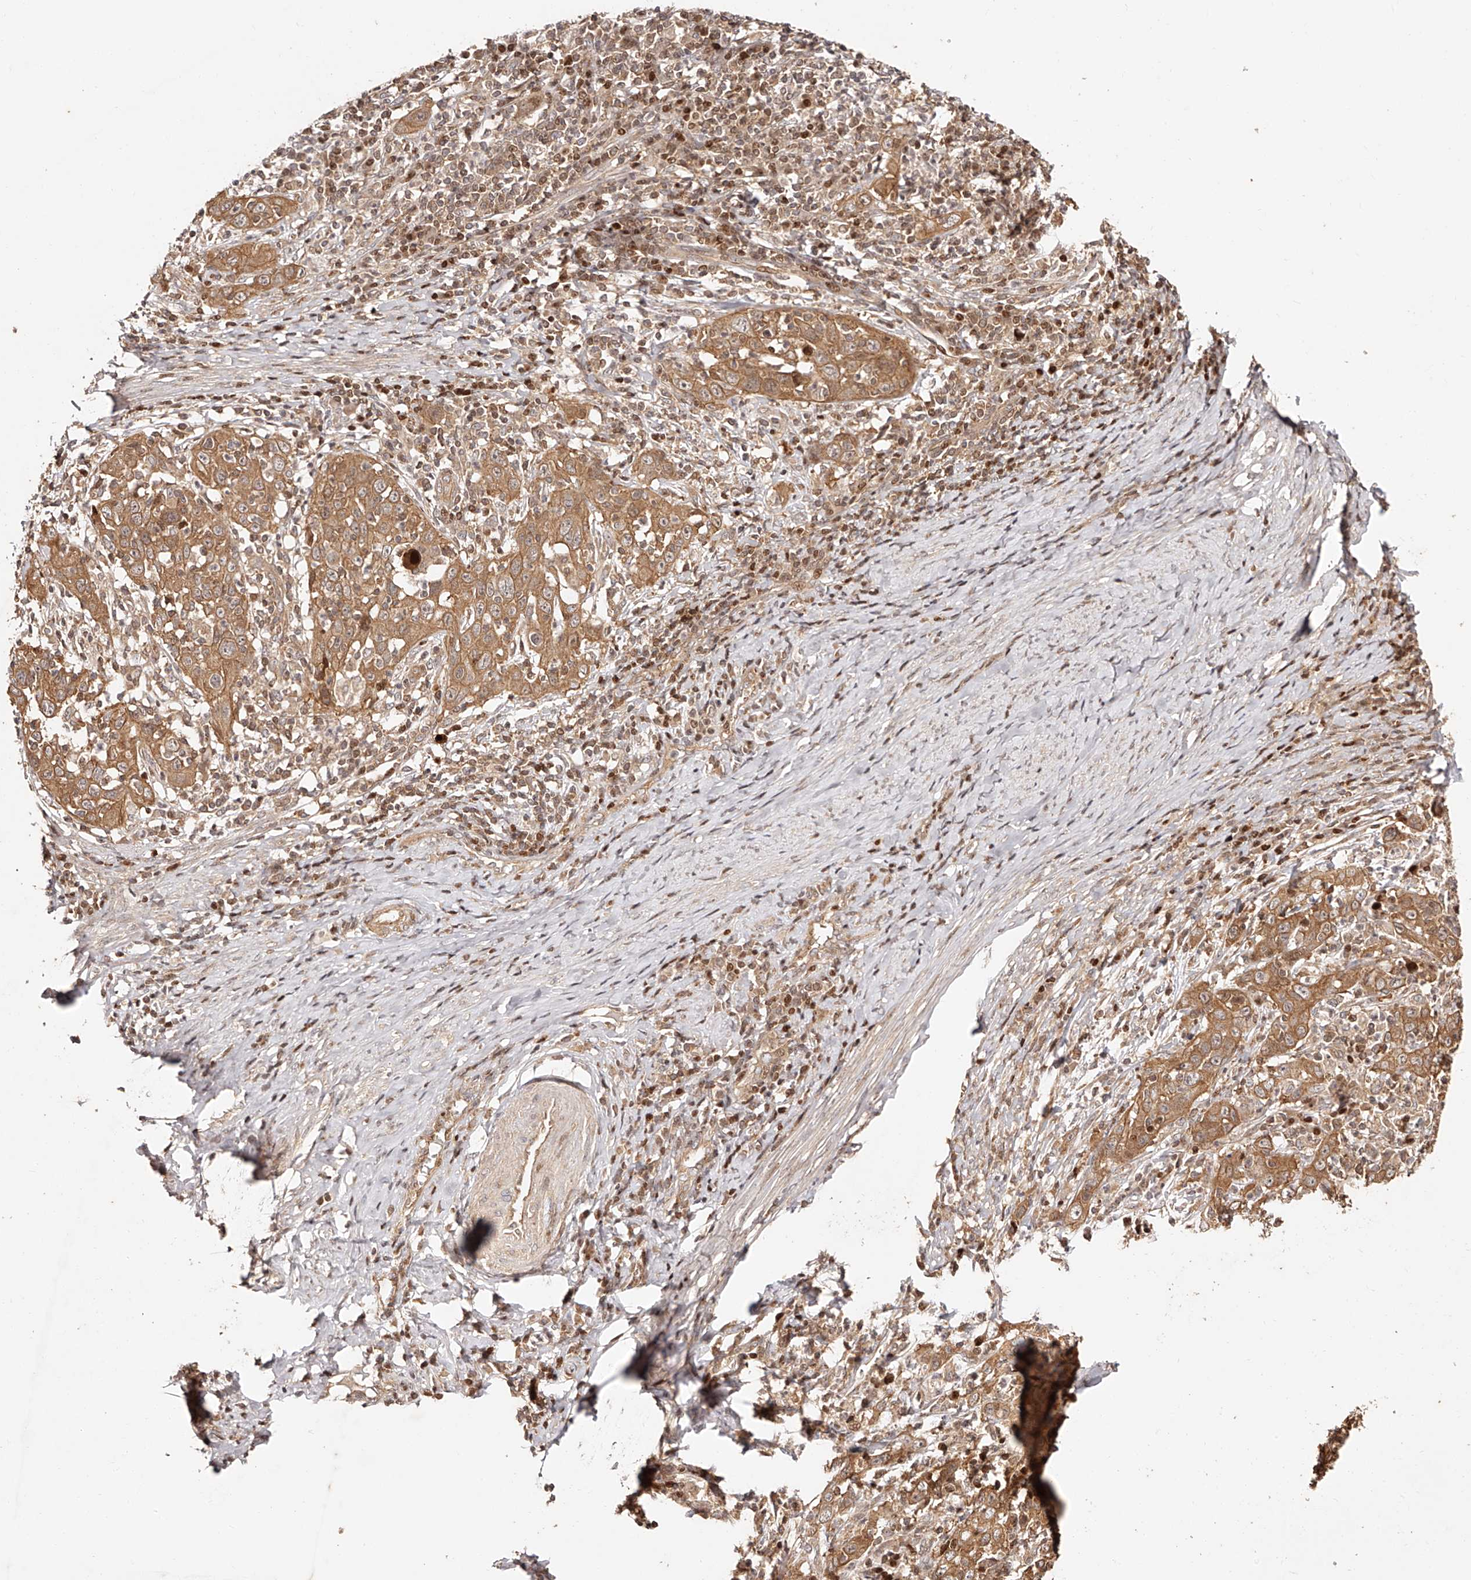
{"staining": {"intensity": "moderate", "quantity": ">75%", "location": "cytoplasmic/membranous"}, "tissue": "cervical cancer", "cell_type": "Tumor cells", "image_type": "cancer", "snomed": [{"axis": "morphology", "description": "Squamous cell carcinoma, NOS"}, {"axis": "topography", "description": "Cervix"}], "caption": "Protein analysis of cervical cancer tissue exhibits moderate cytoplasmic/membranous expression in about >75% of tumor cells.", "gene": "PFDN2", "patient": {"sex": "female", "age": 46}}